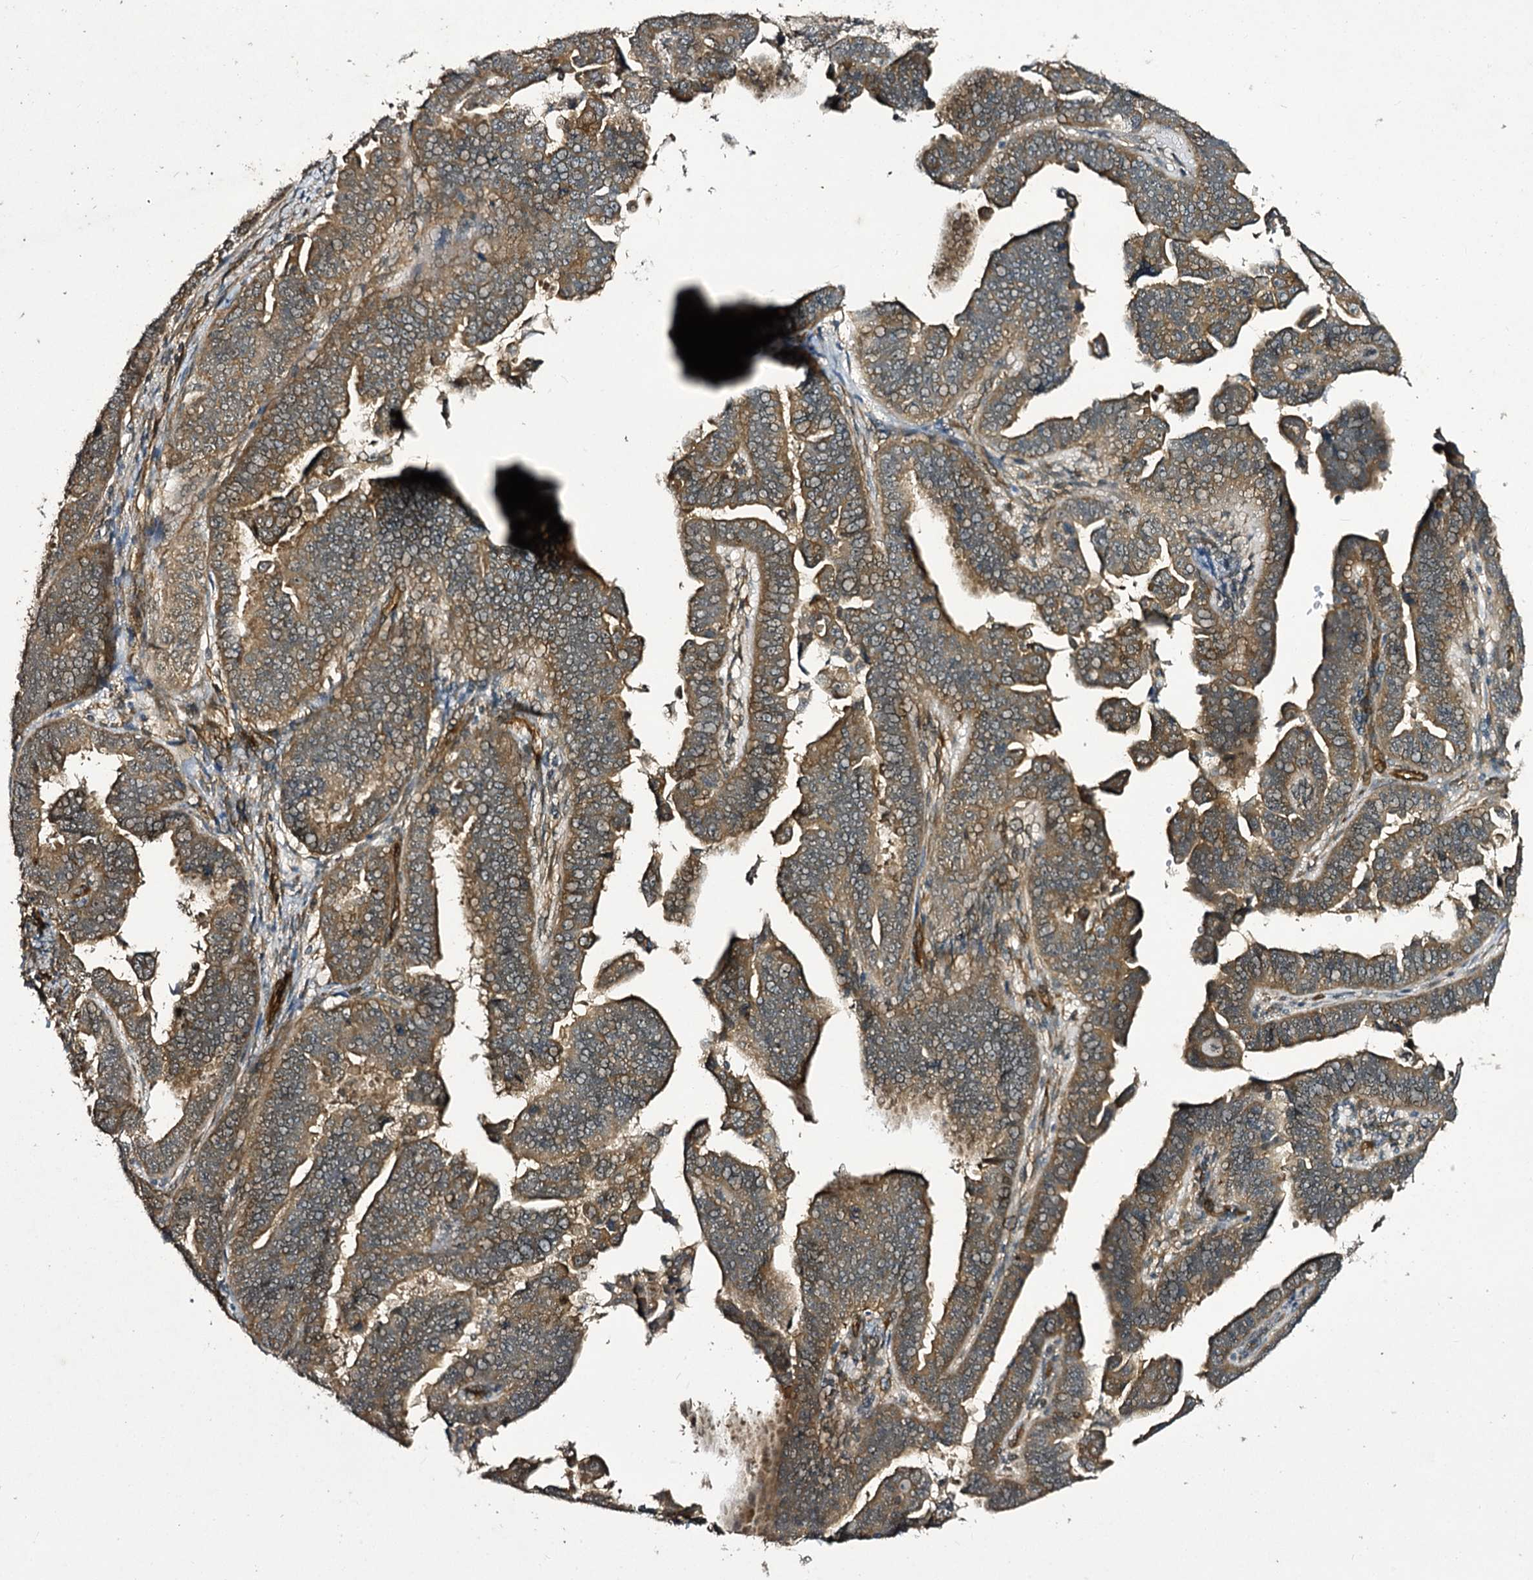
{"staining": {"intensity": "weak", "quantity": ">75%", "location": "cytoplasmic/membranous"}, "tissue": "endometrial cancer", "cell_type": "Tumor cells", "image_type": "cancer", "snomed": [{"axis": "morphology", "description": "Adenocarcinoma, NOS"}, {"axis": "topography", "description": "Endometrium"}], "caption": "The image displays immunohistochemical staining of endometrial cancer. There is weak cytoplasmic/membranous staining is identified in about >75% of tumor cells.", "gene": "MYO1C", "patient": {"sex": "female", "age": 75}}